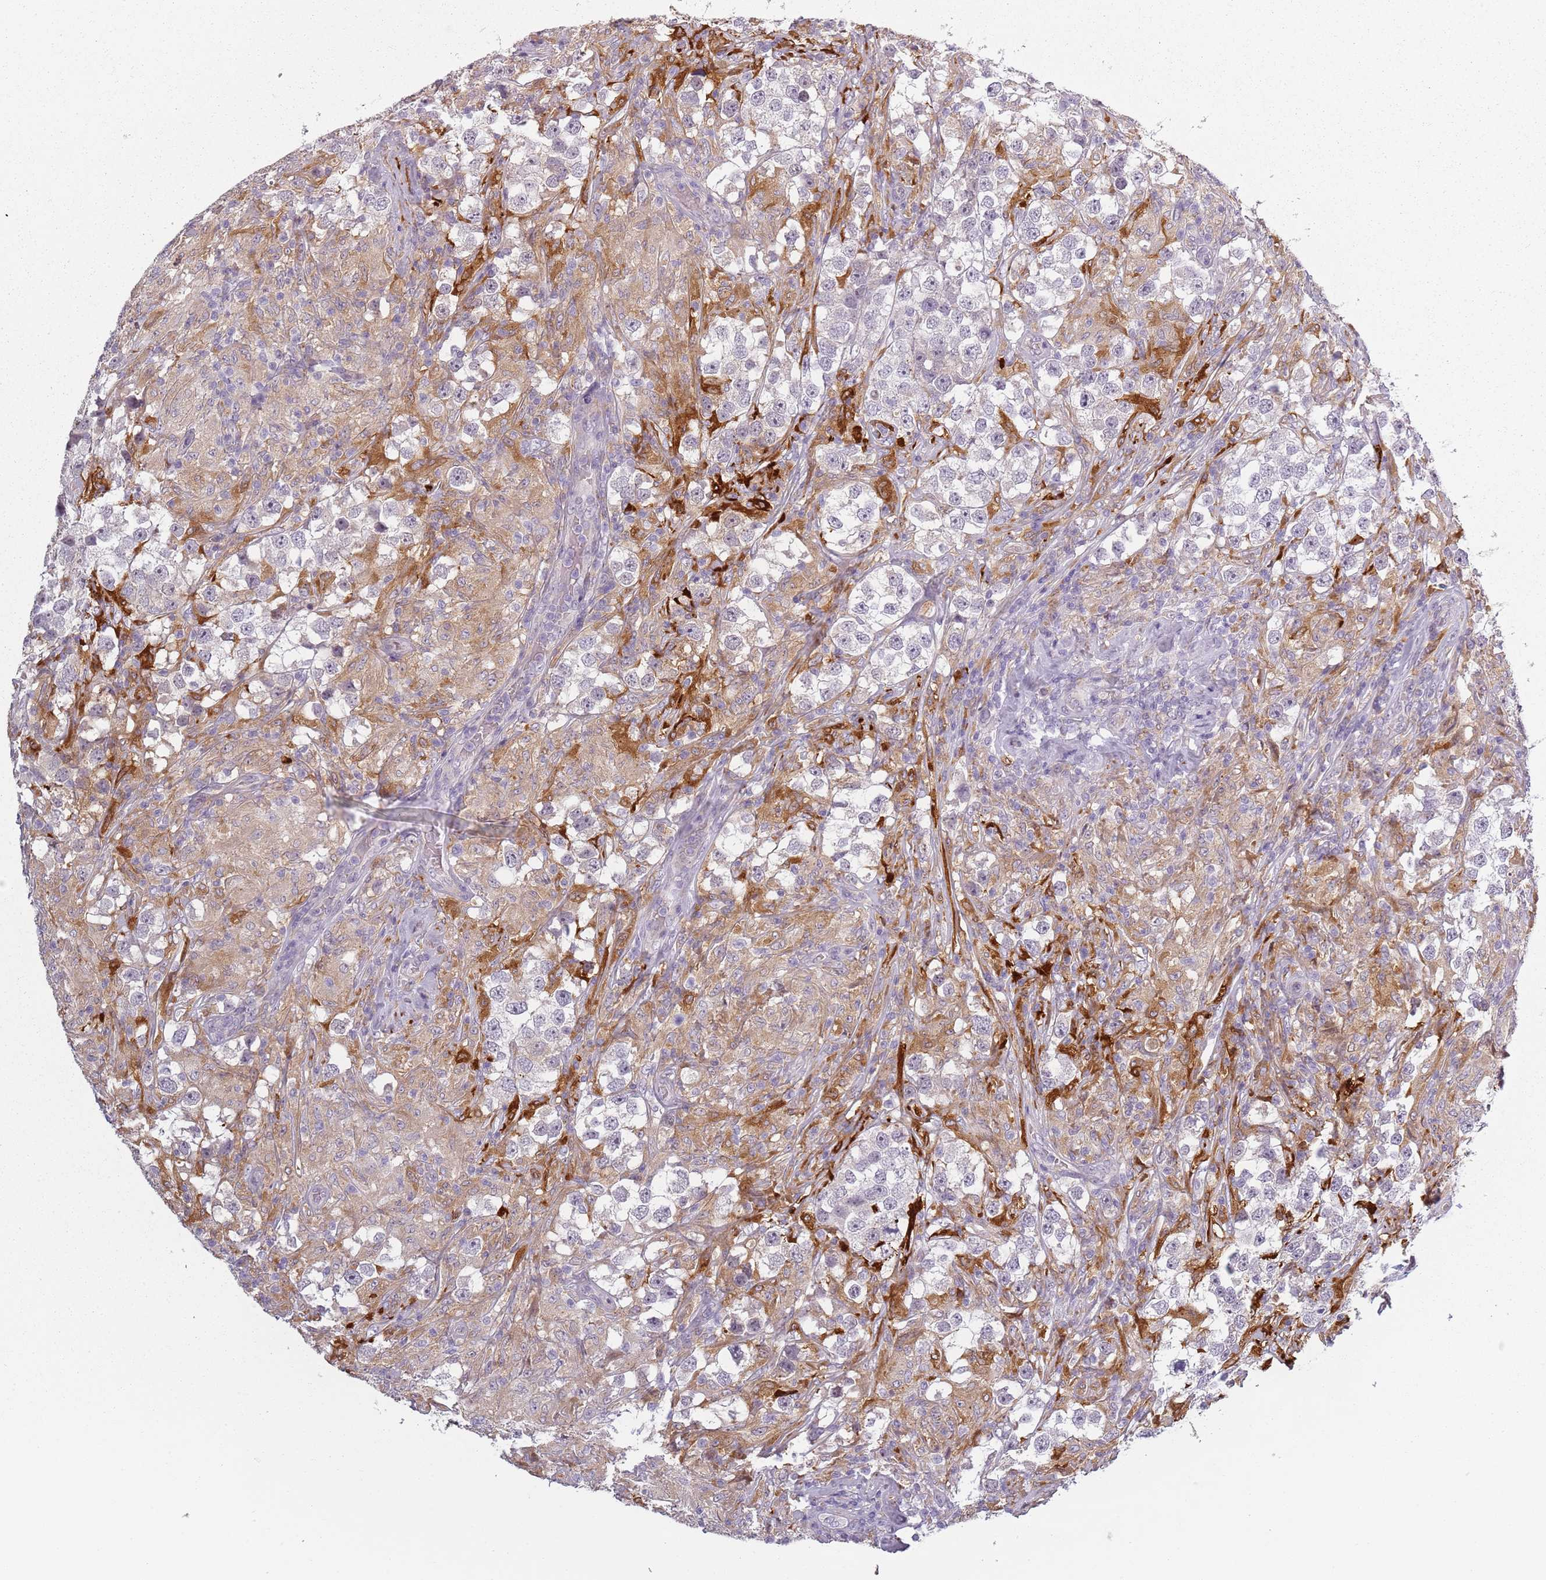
{"staining": {"intensity": "negative", "quantity": "none", "location": "none"}, "tissue": "testis cancer", "cell_type": "Tumor cells", "image_type": "cancer", "snomed": [{"axis": "morphology", "description": "Seminoma, NOS"}, {"axis": "topography", "description": "Testis"}], "caption": "Human testis cancer (seminoma) stained for a protein using immunohistochemistry (IHC) exhibits no expression in tumor cells.", "gene": "CC2D2B", "patient": {"sex": "male", "age": 46}}